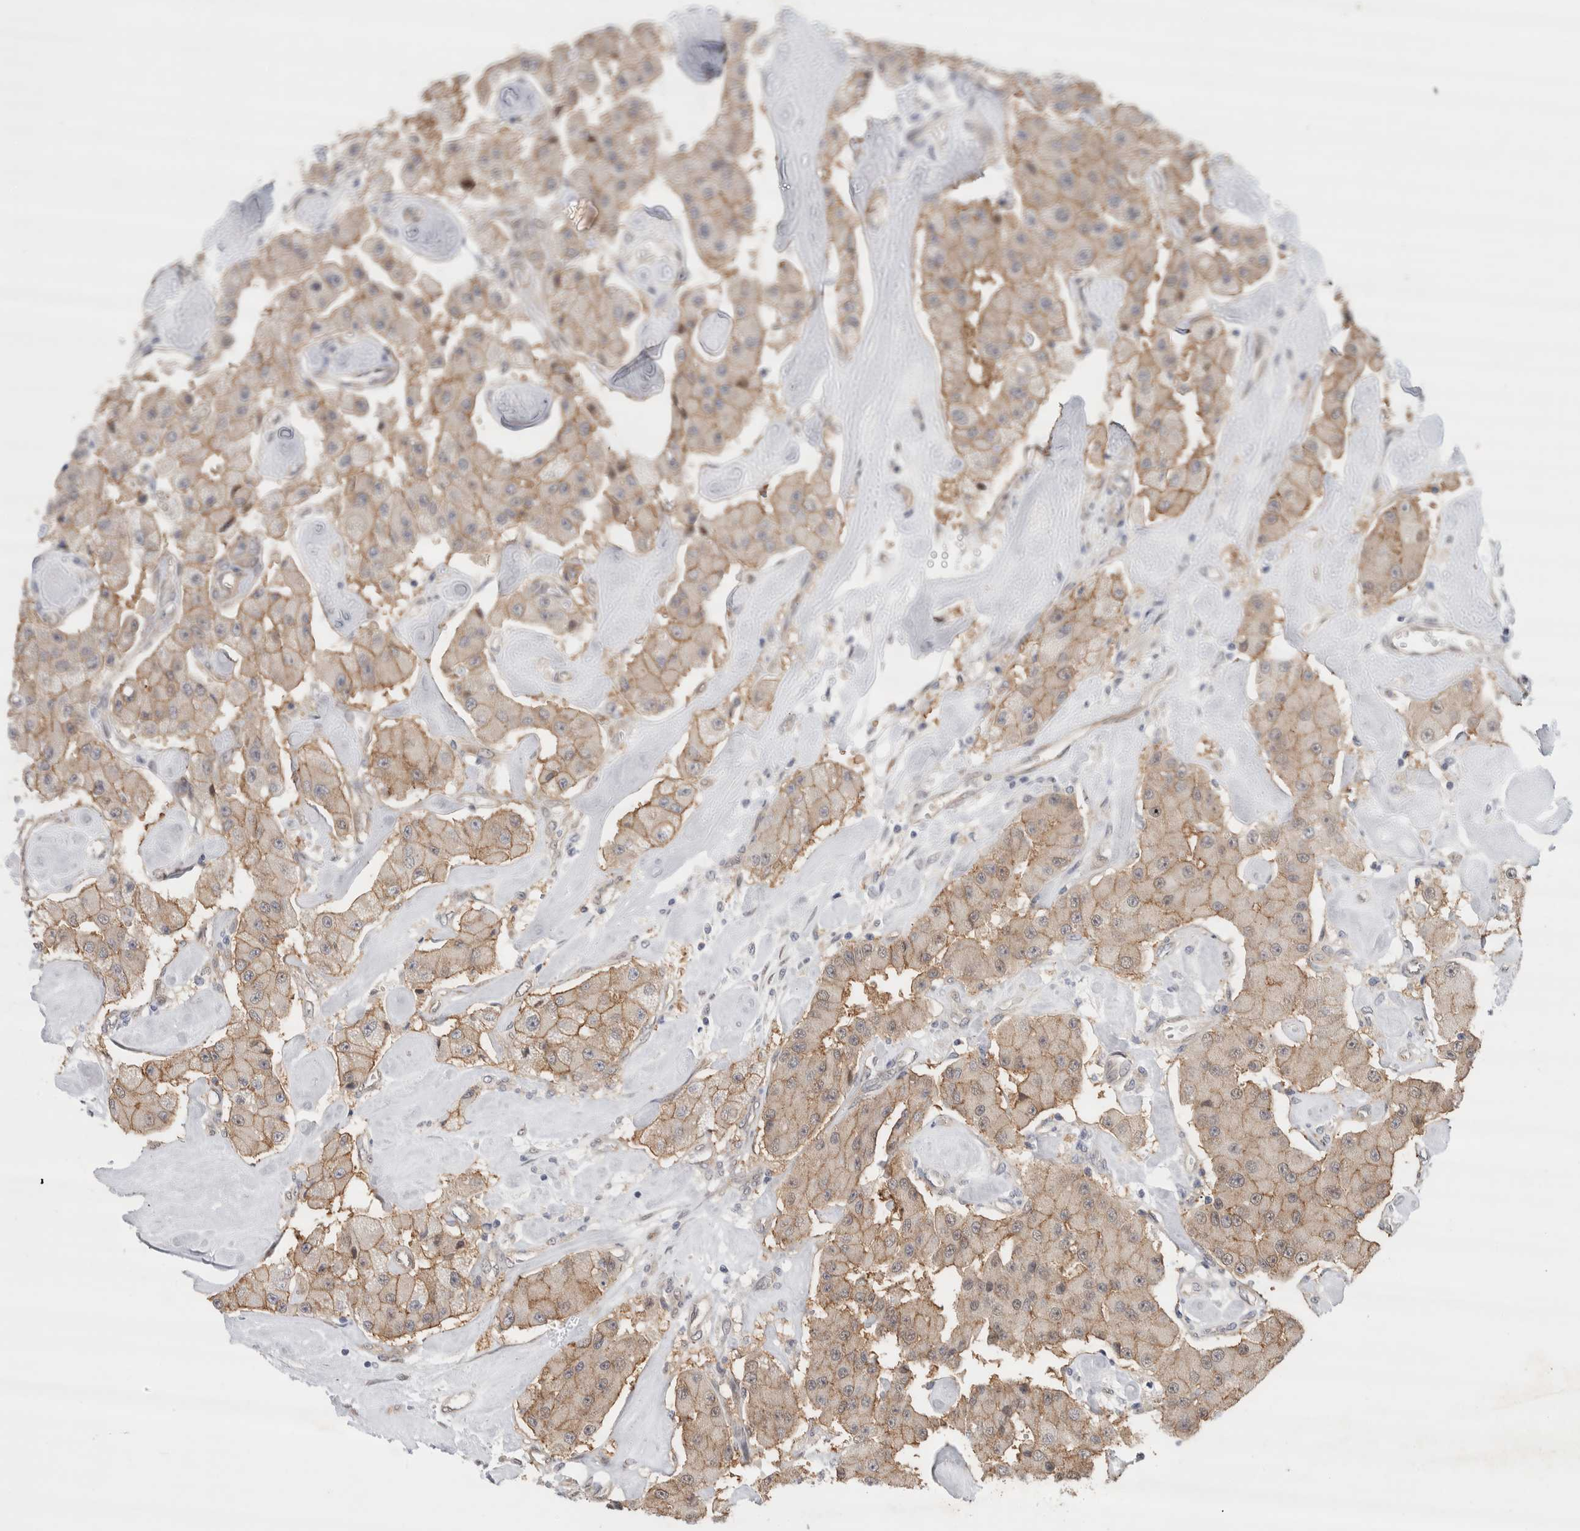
{"staining": {"intensity": "weak", "quantity": "25%-75%", "location": "cytoplasmic/membranous"}, "tissue": "carcinoid", "cell_type": "Tumor cells", "image_type": "cancer", "snomed": [{"axis": "morphology", "description": "Carcinoid, malignant, NOS"}, {"axis": "topography", "description": "Pancreas"}], "caption": "This micrograph shows carcinoid stained with immunohistochemistry to label a protein in brown. The cytoplasmic/membranous of tumor cells show weak positivity for the protein. Nuclei are counter-stained blue.", "gene": "EIF4G3", "patient": {"sex": "male", "age": 41}}